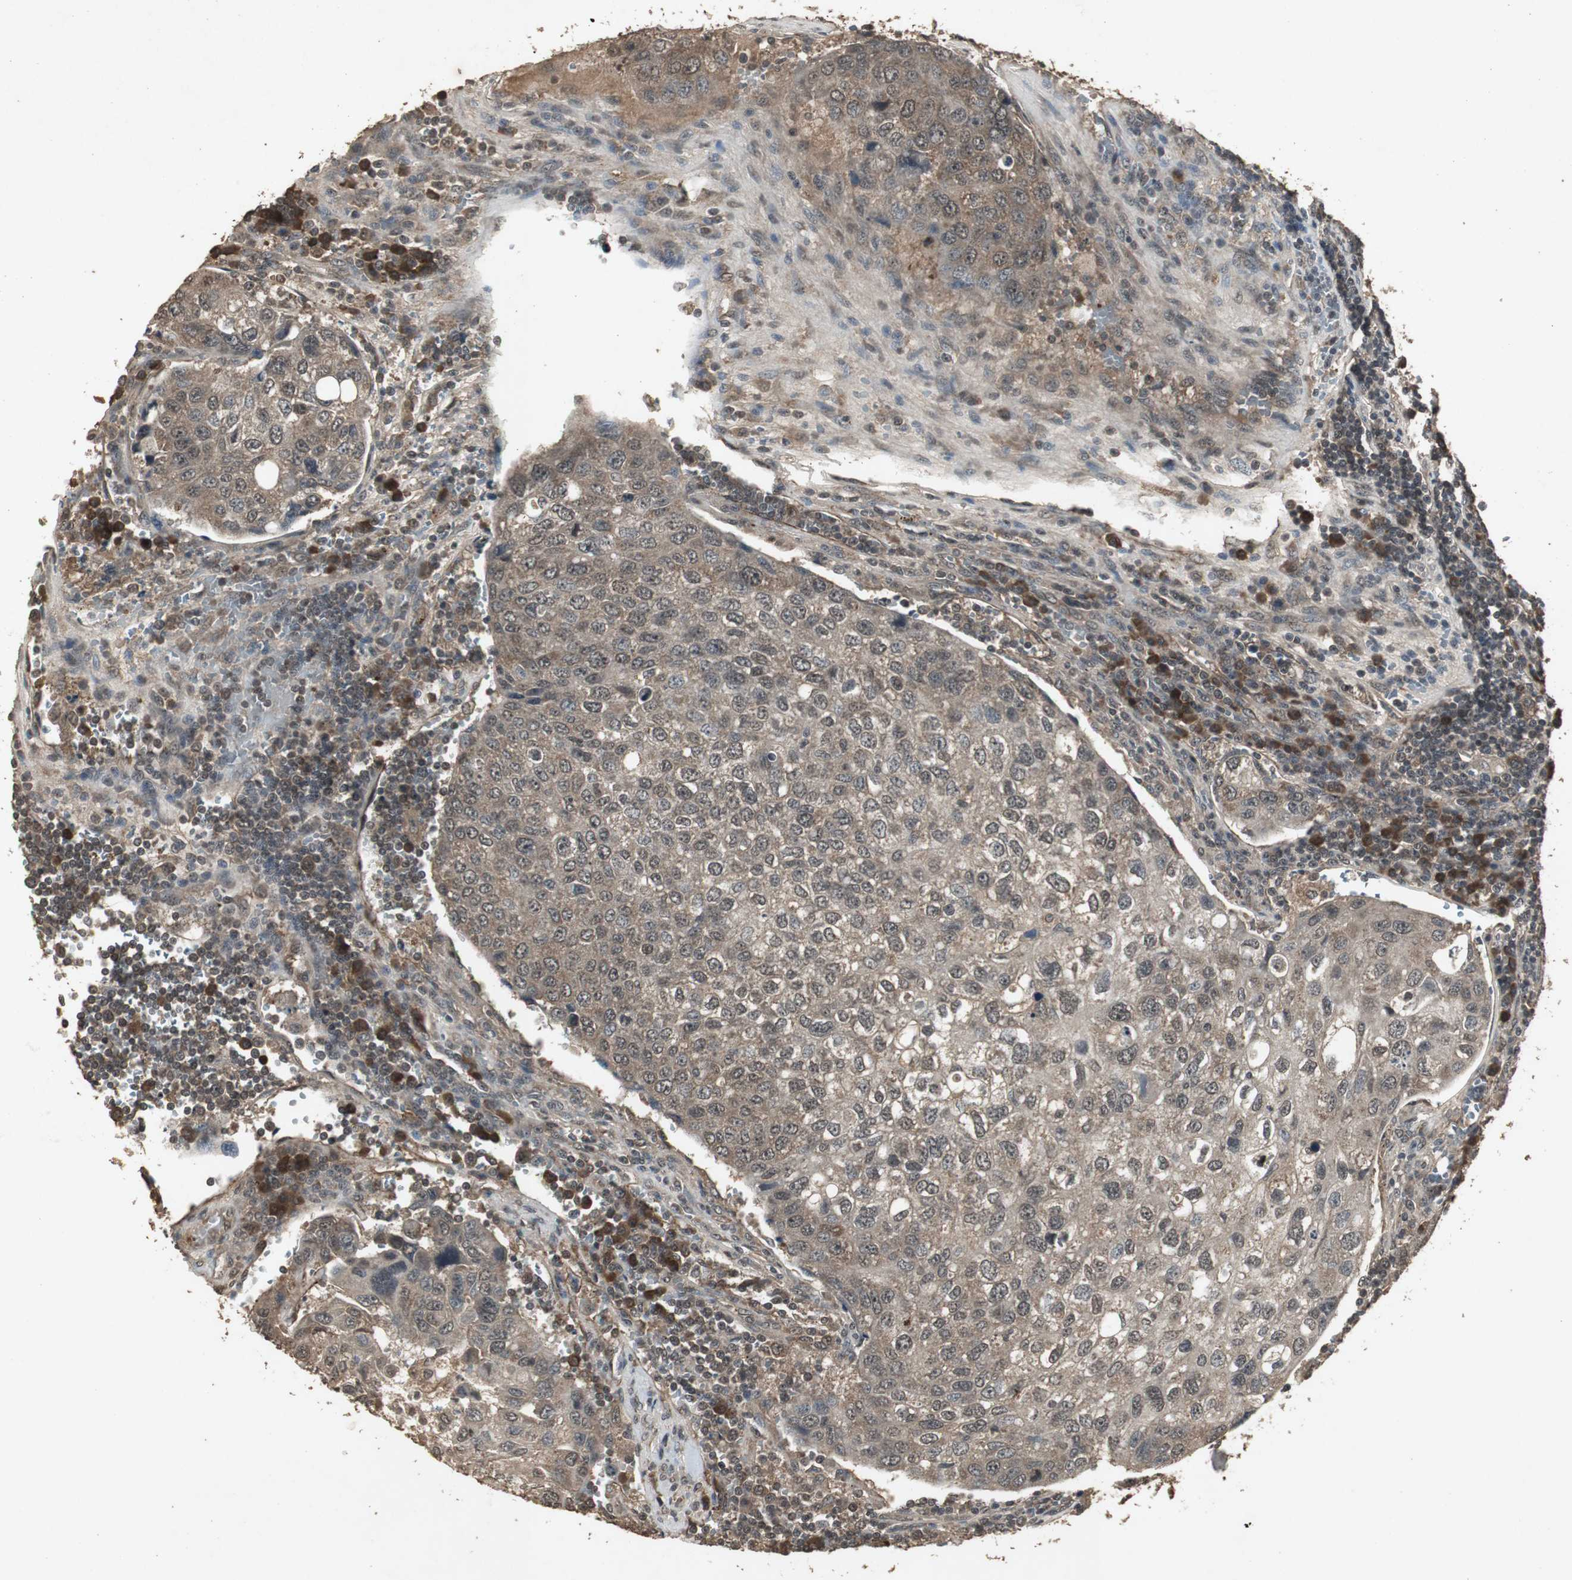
{"staining": {"intensity": "moderate", "quantity": ">75%", "location": "cytoplasmic/membranous,nuclear"}, "tissue": "urothelial cancer", "cell_type": "Tumor cells", "image_type": "cancer", "snomed": [{"axis": "morphology", "description": "Urothelial carcinoma, High grade"}, {"axis": "topography", "description": "Lymph node"}, {"axis": "topography", "description": "Urinary bladder"}], "caption": "A high-resolution photomicrograph shows immunohistochemistry staining of urothelial carcinoma (high-grade), which exhibits moderate cytoplasmic/membranous and nuclear expression in approximately >75% of tumor cells.", "gene": "EMX1", "patient": {"sex": "male", "age": 51}}